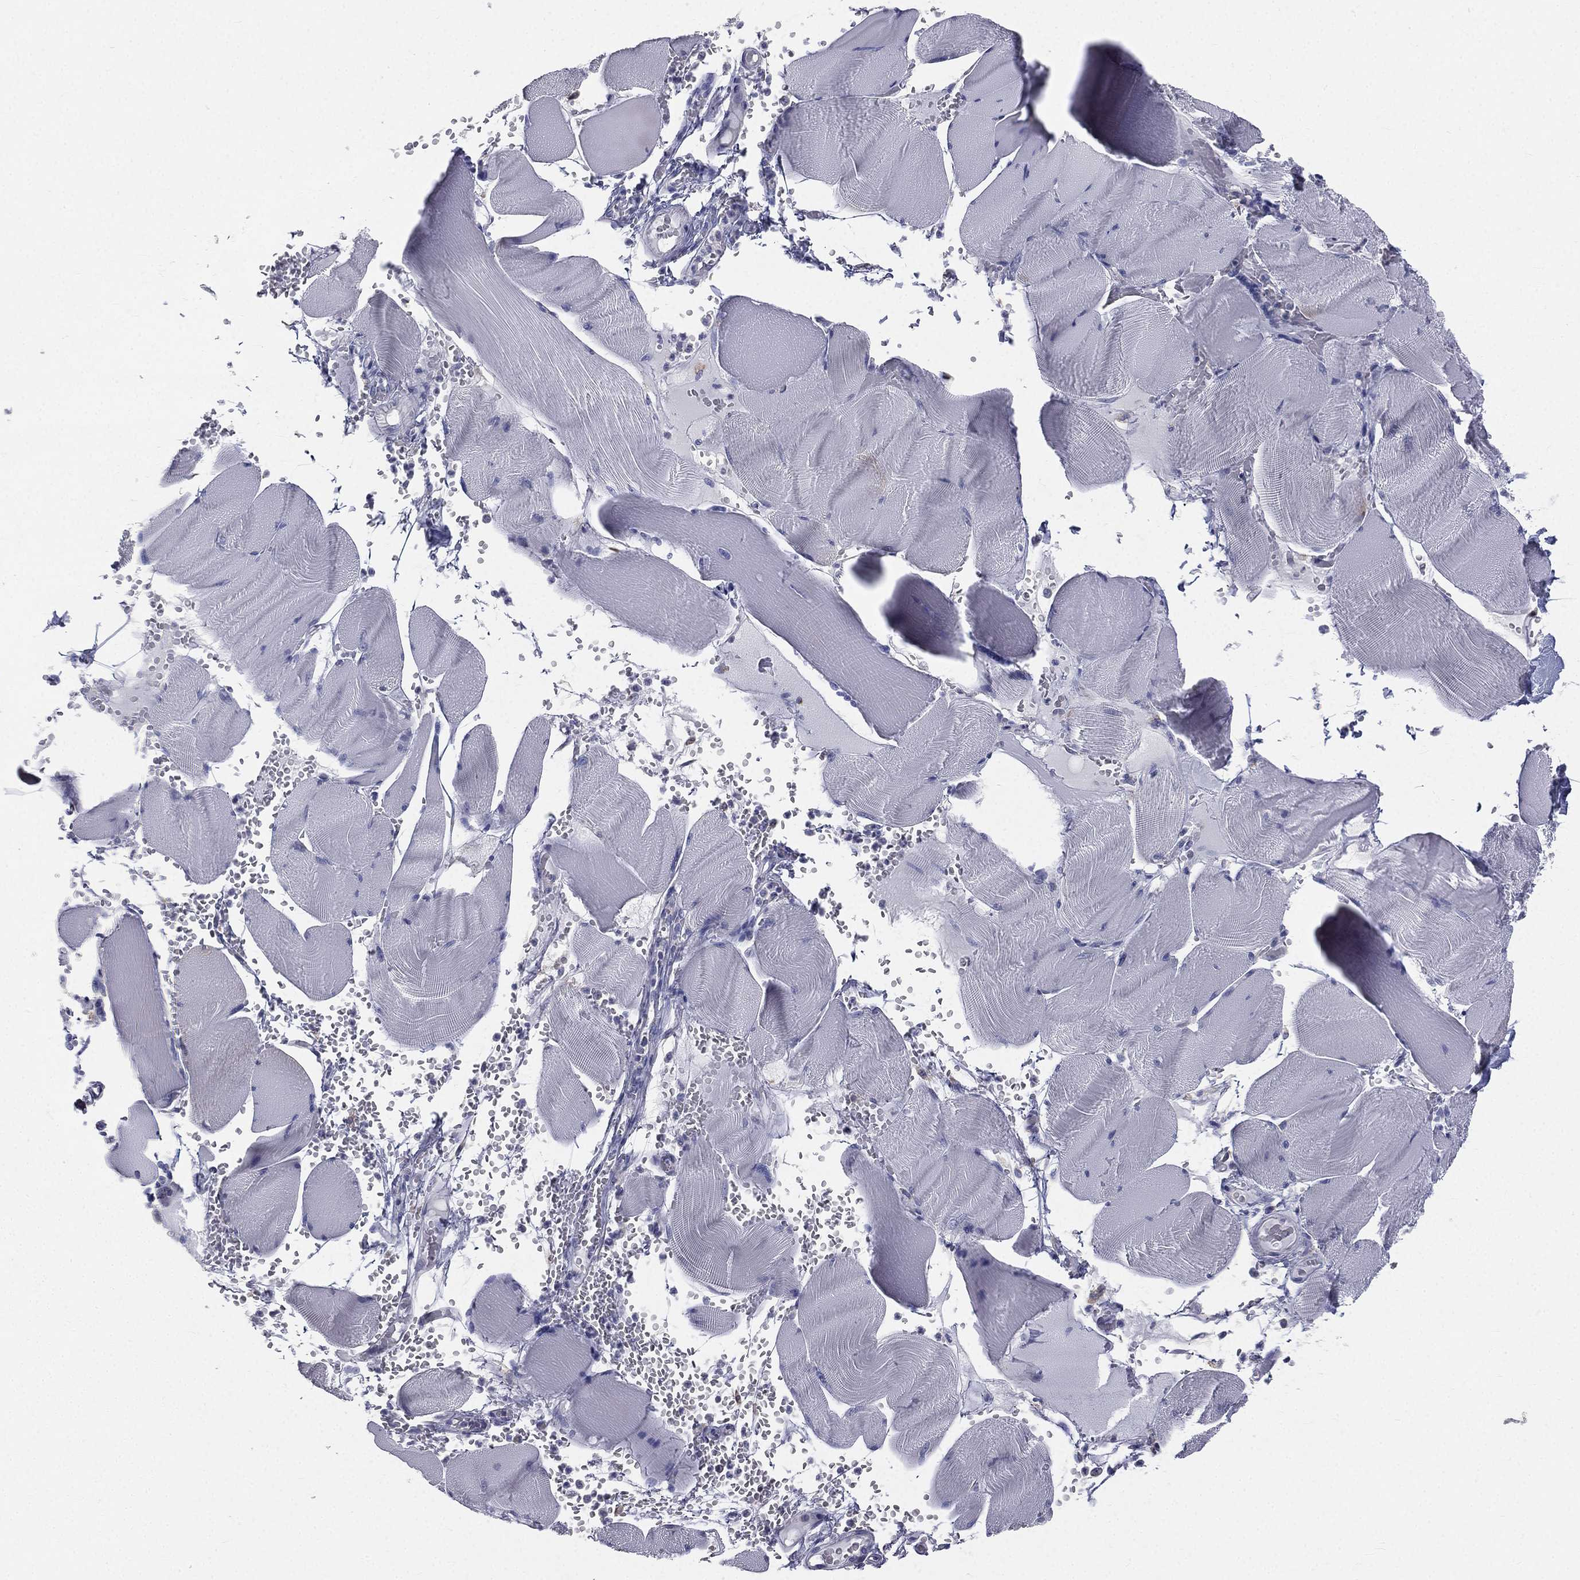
{"staining": {"intensity": "negative", "quantity": "none", "location": "none"}, "tissue": "skeletal muscle", "cell_type": "Myocytes", "image_type": "normal", "snomed": [{"axis": "morphology", "description": "Normal tissue, NOS"}, {"axis": "topography", "description": "Skeletal muscle"}], "caption": "Protein analysis of normal skeletal muscle shows no significant expression in myocytes.", "gene": "MUC13", "patient": {"sex": "male", "age": 56}}